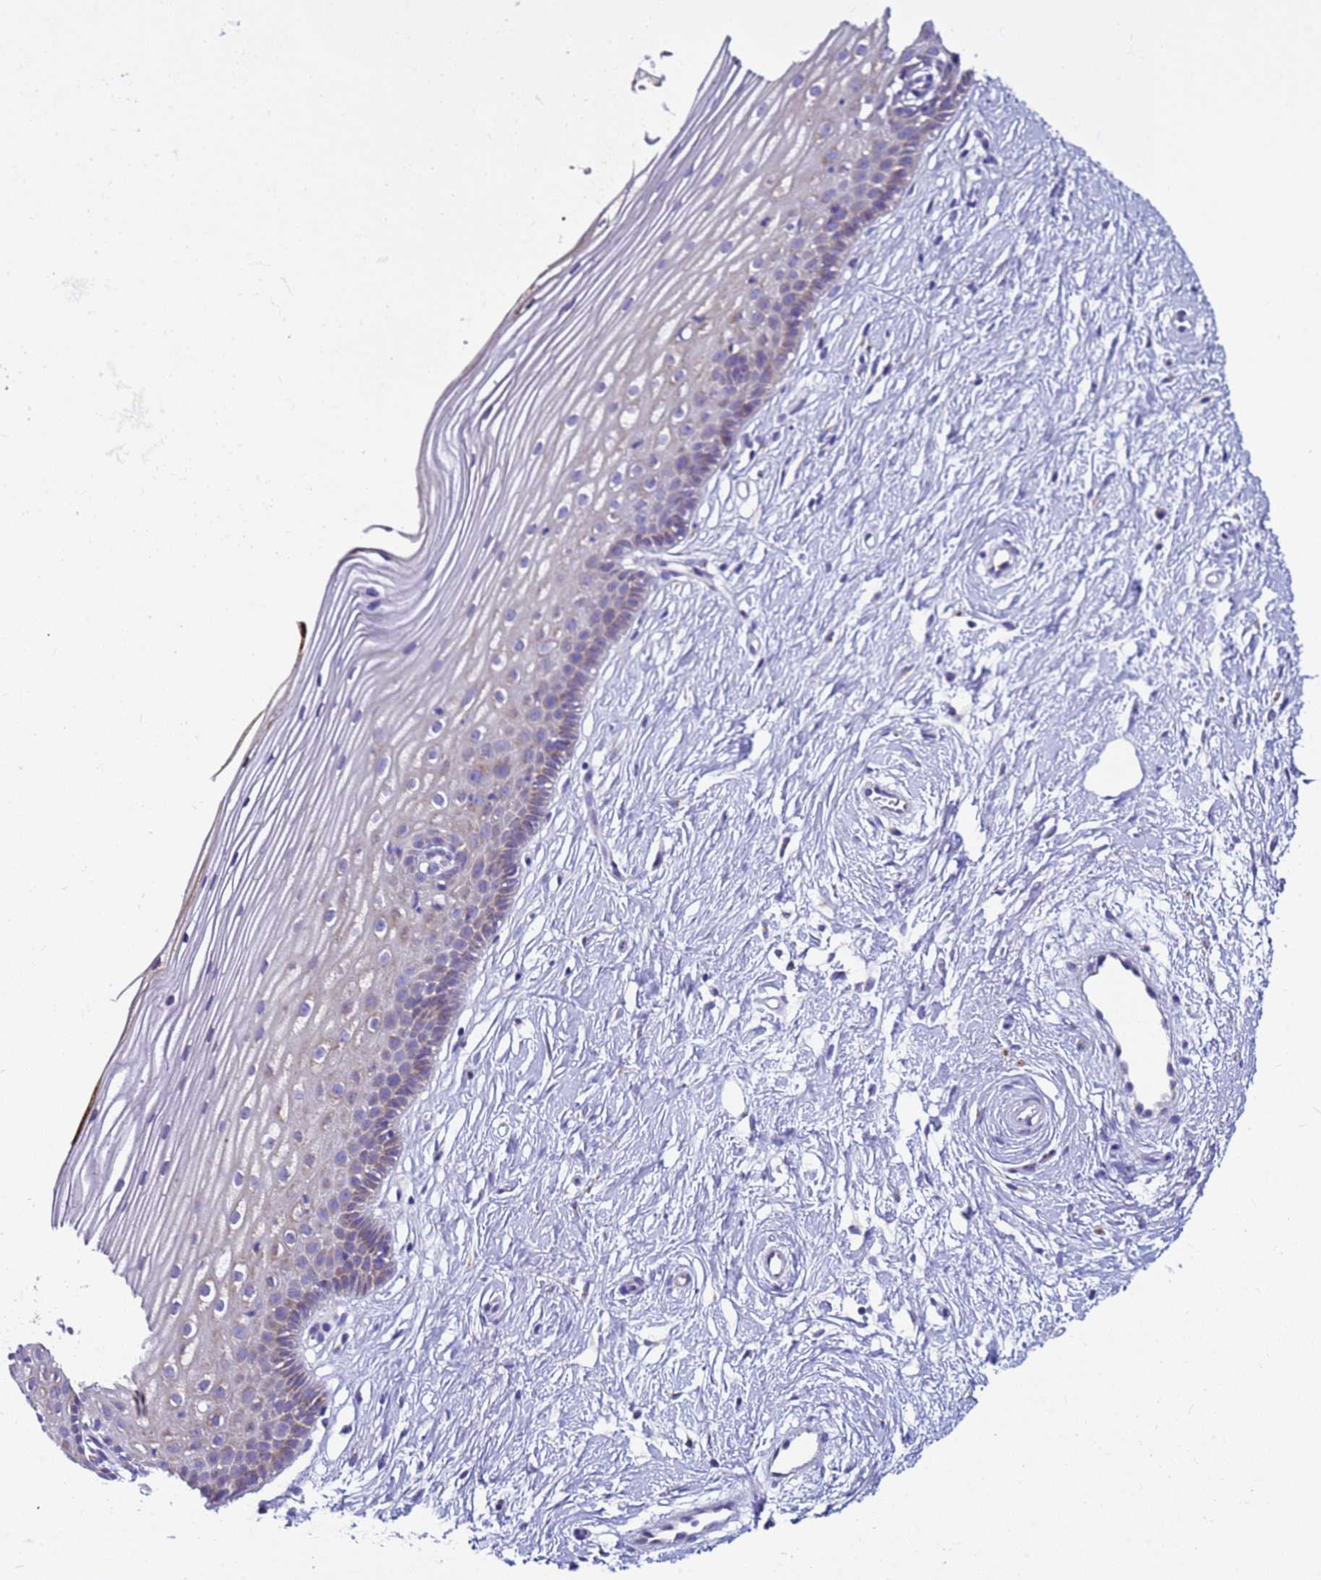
{"staining": {"intensity": "negative", "quantity": "none", "location": "none"}, "tissue": "cervix", "cell_type": "Glandular cells", "image_type": "normal", "snomed": [{"axis": "morphology", "description": "Normal tissue, NOS"}, {"axis": "topography", "description": "Cervix"}], "caption": "Micrograph shows no protein positivity in glandular cells of normal cervix.", "gene": "PAQR7", "patient": {"sex": "female", "age": 40}}